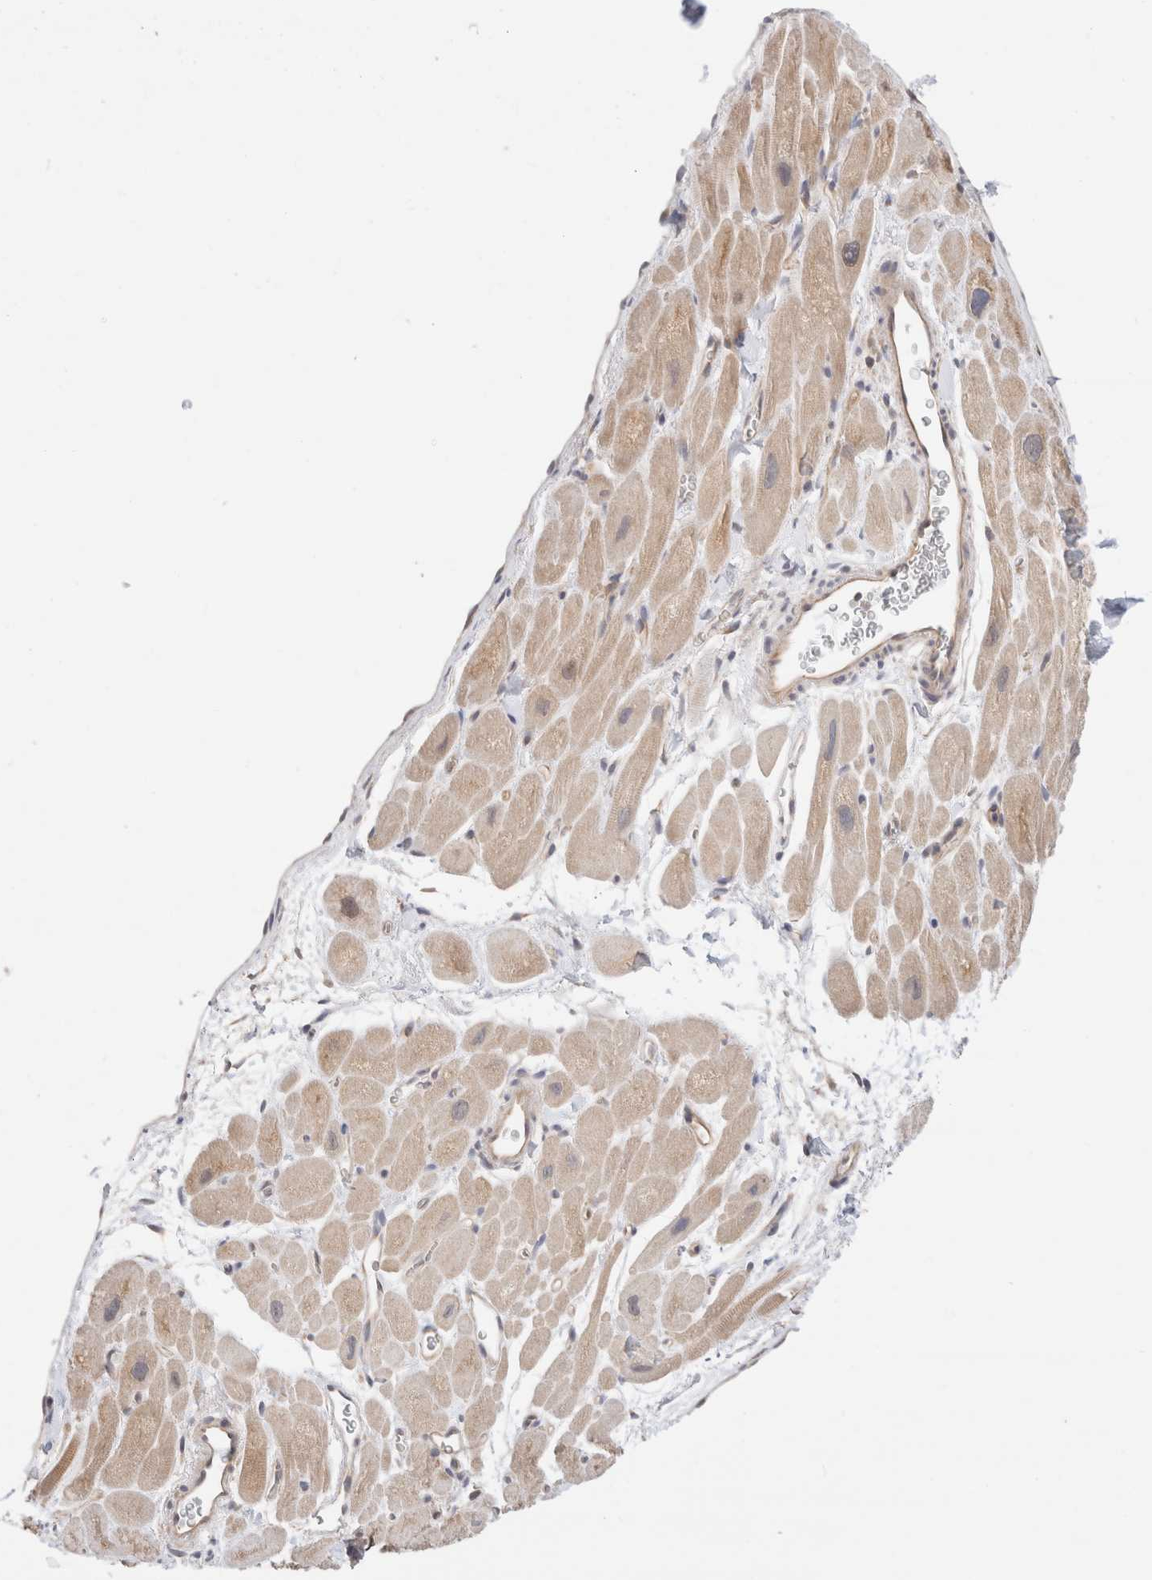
{"staining": {"intensity": "weak", "quantity": "25%-75%", "location": "cytoplasmic/membranous"}, "tissue": "heart muscle", "cell_type": "Cardiomyocytes", "image_type": "normal", "snomed": [{"axis": "morphology", "description": "Normal tissue, NOS"}, {"axis": "topography", "description": "Heart"}], "caption": "Immunohistochemical staining of normal human heart muscle shows low levels of weak cytoplasmic/membranous staining in about 25%-75% of cardiomyocytes. The protein is shown in brown color, while the nuclei are stained blue.", "gene": "C17orf97", "patient": {"sex": "male", "age": 49}}